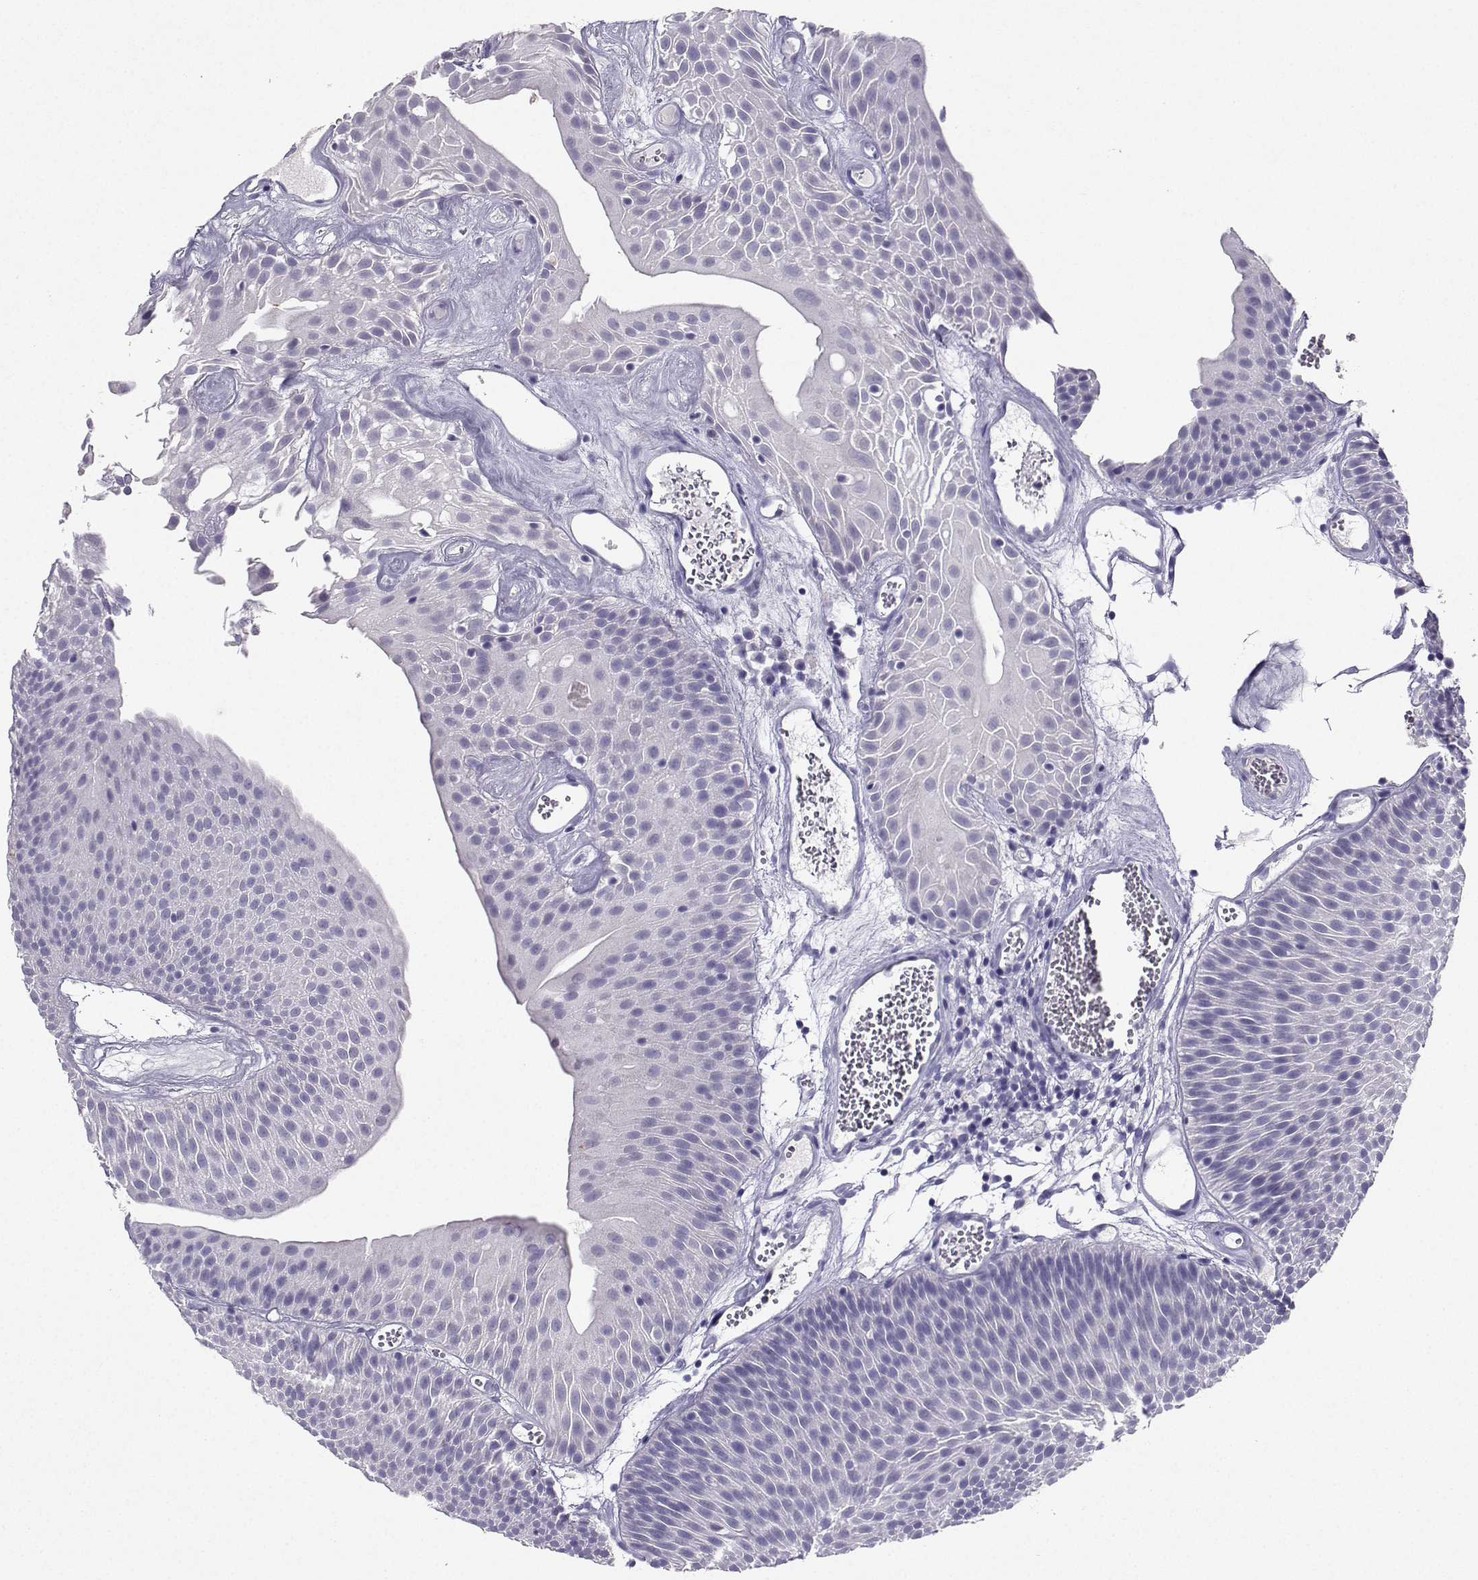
{"staining": {"intensity": "negative", "quantity": "none", "location": "none"}, "tissue": "urothelial cancer", "cell_type": "Tumor cells", "image_type": "cancer", "snomed": [{"axis": "morphology", "description": "Urothelial carcinoma, Low grade"}, {"axis": "topography", "description": "Urinary bladder"}], "caption": "Immunohistochemistry (IHC) of human low-grade urothelial carcinoma shows no positivity in tumor cells.", "gene": "GRIK4", "patient": {"sex": "male", "age": 52}}